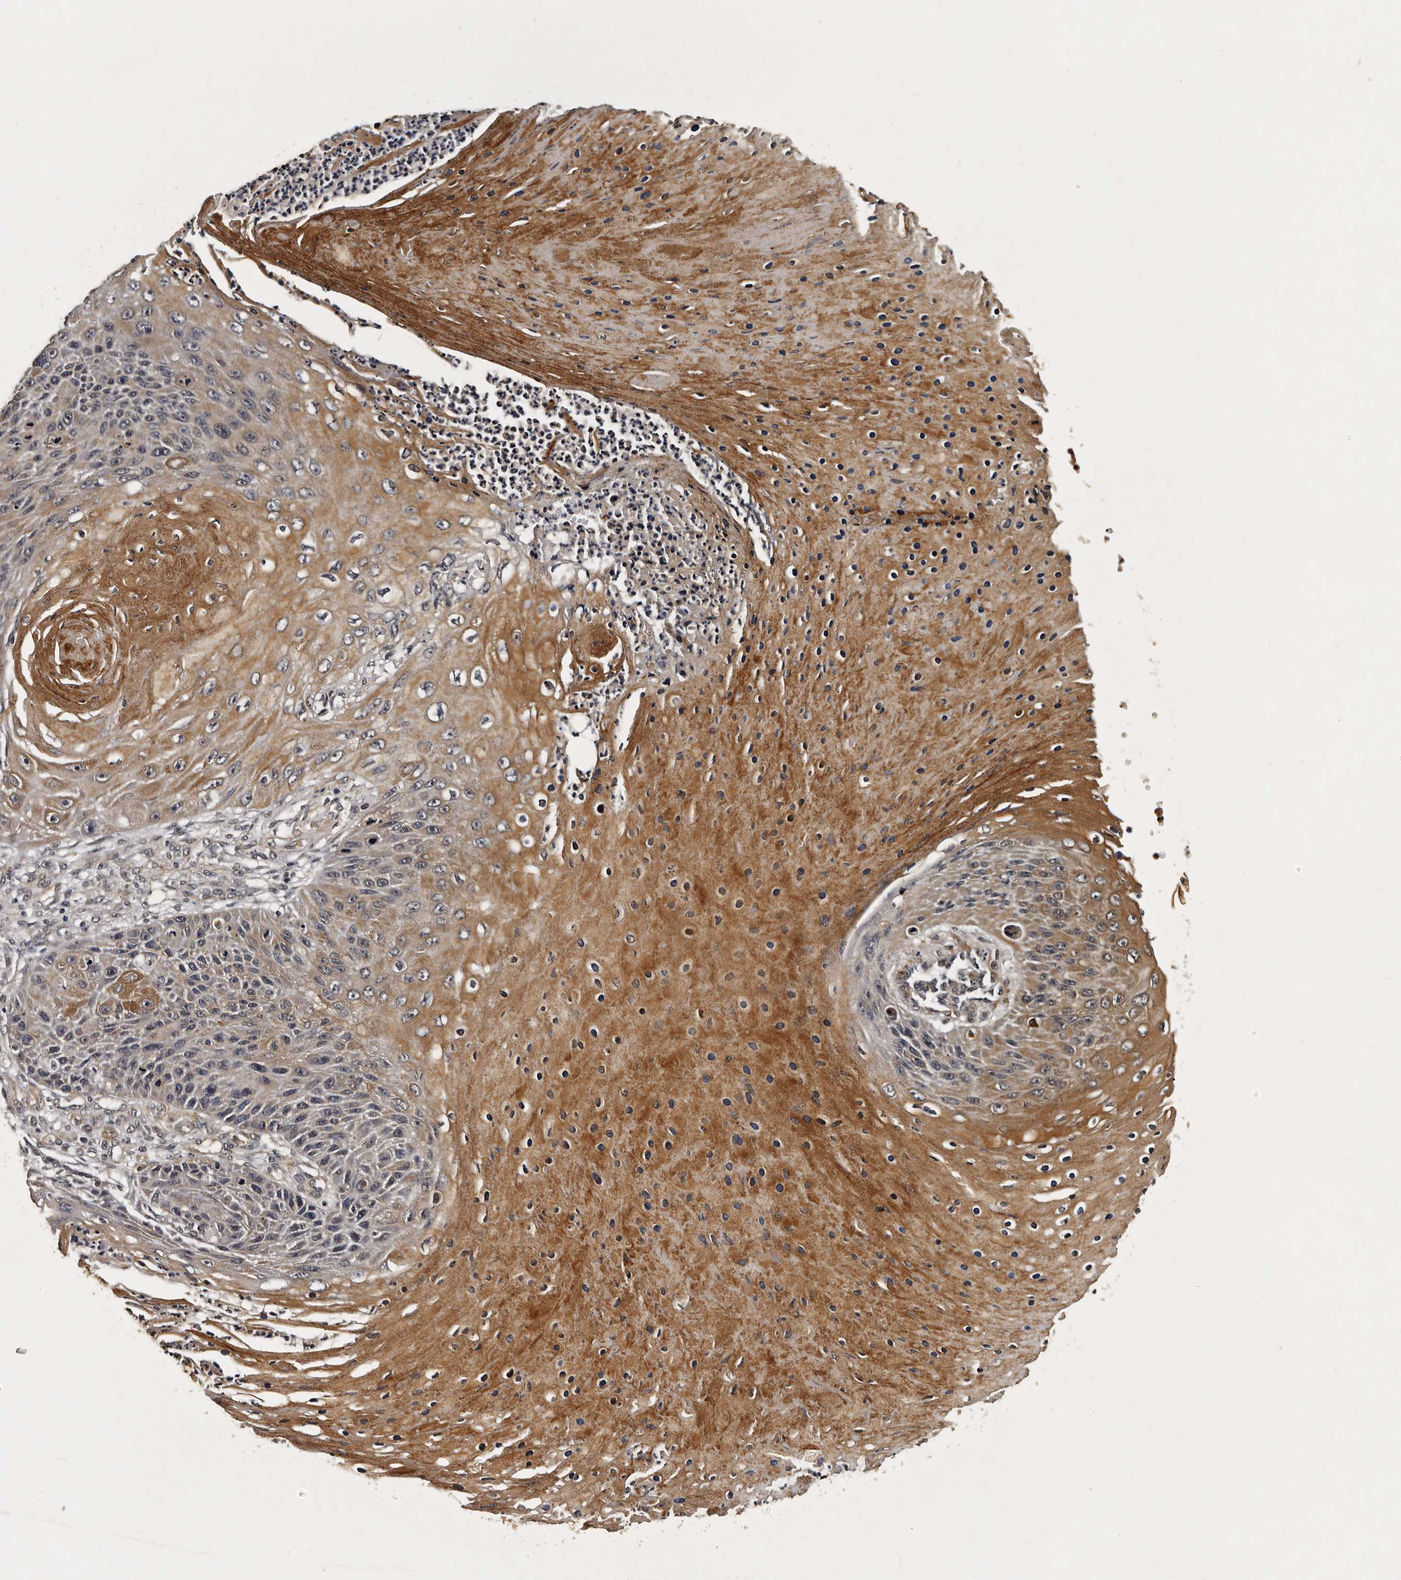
{"staining": {"intensity": "moderate", "quantity": "25%-75%", "location": "cytoplasmic/membranous"}, "tissue": "skin cancer", "cell_type": "Tumor cells", "image_type": "cancer", "snomed": [{"axis": "morphology", "description": "Squamous cell carcinoma, NOS"}, {"axis": "topography", "description": "Skin"}], "caption": "High-magnification brightfield microscopy of skin squamous cell carcinoma stained with DAB (3,3'-diaminobenzidine) (brown) and counterstained with hematoxylin (blue). tumor cells exhibit moderate cytoplasmic/membranous expression is identified in approximately25%-75% of cells.", "gene": "CPNE3", "patient": {"sex": "female", "age": 88}}